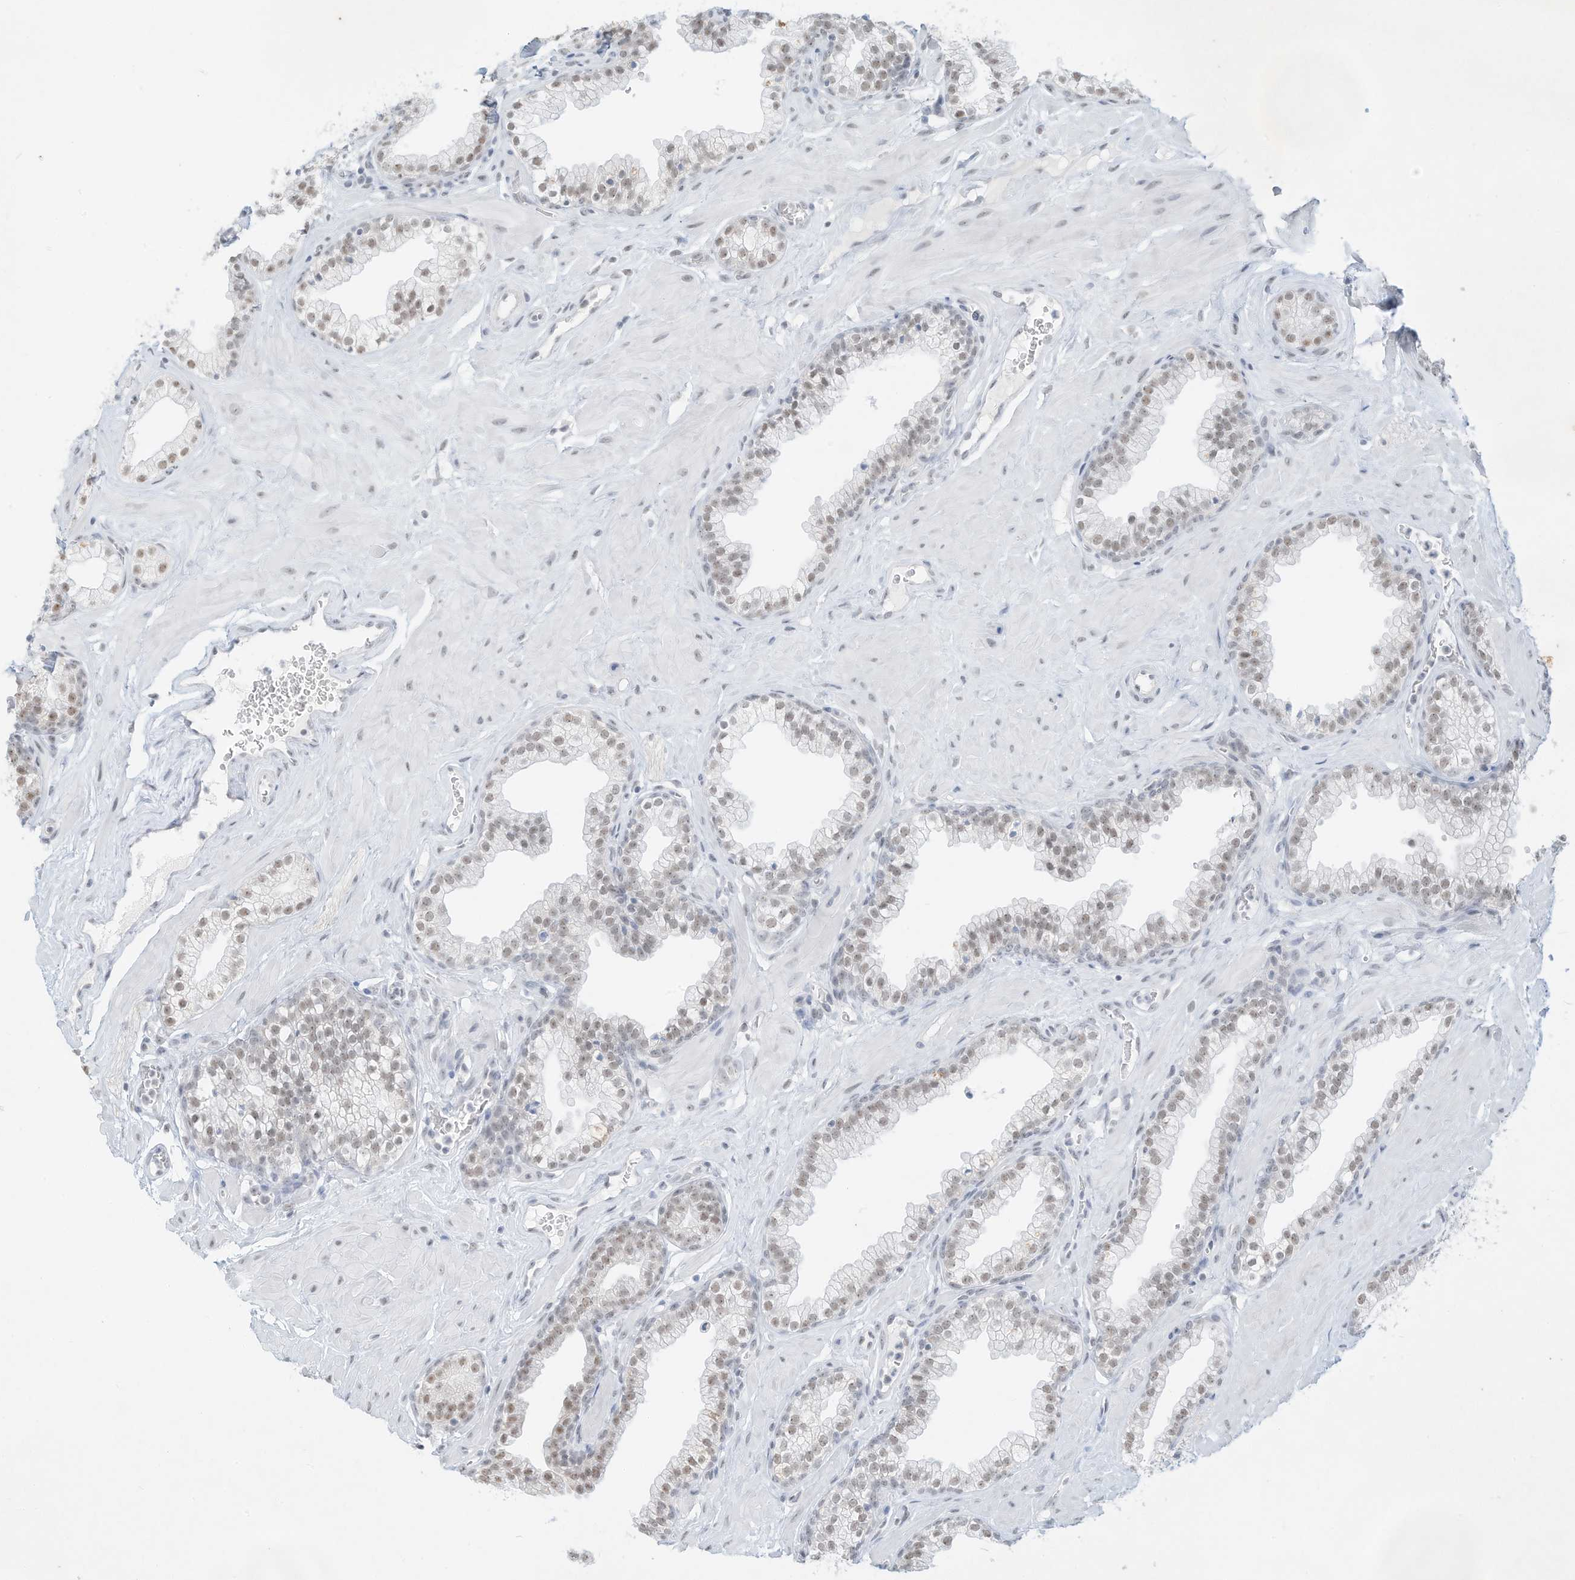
{"staining": {"intensity": "weak", "quantity": "25%-75%", "location": "cytoplasmic/membranous,nuclear"}, "tissue": "prostate", "cell_type": "Glandular cells", "image_type": "normal", "snomed": [{"axis": "morphology", "description": "Normal tissue, NOS"}, {"axis": "morphology", "description": "Urothelial carcinoma, Low grade"}, {"axis": "topography", "description": "Urinary bladder"}, {"axis": "topography", "description": "Prostate"}], "caption": "About 25%-75% of glandular cells in benign prostate exhibit weak cytoplasmic/membranous,nuclear protein positivity as visualized by brown immunohistochemical staining.", "gene": "PGC", "patient": {"sex": "male", "age": 60}}